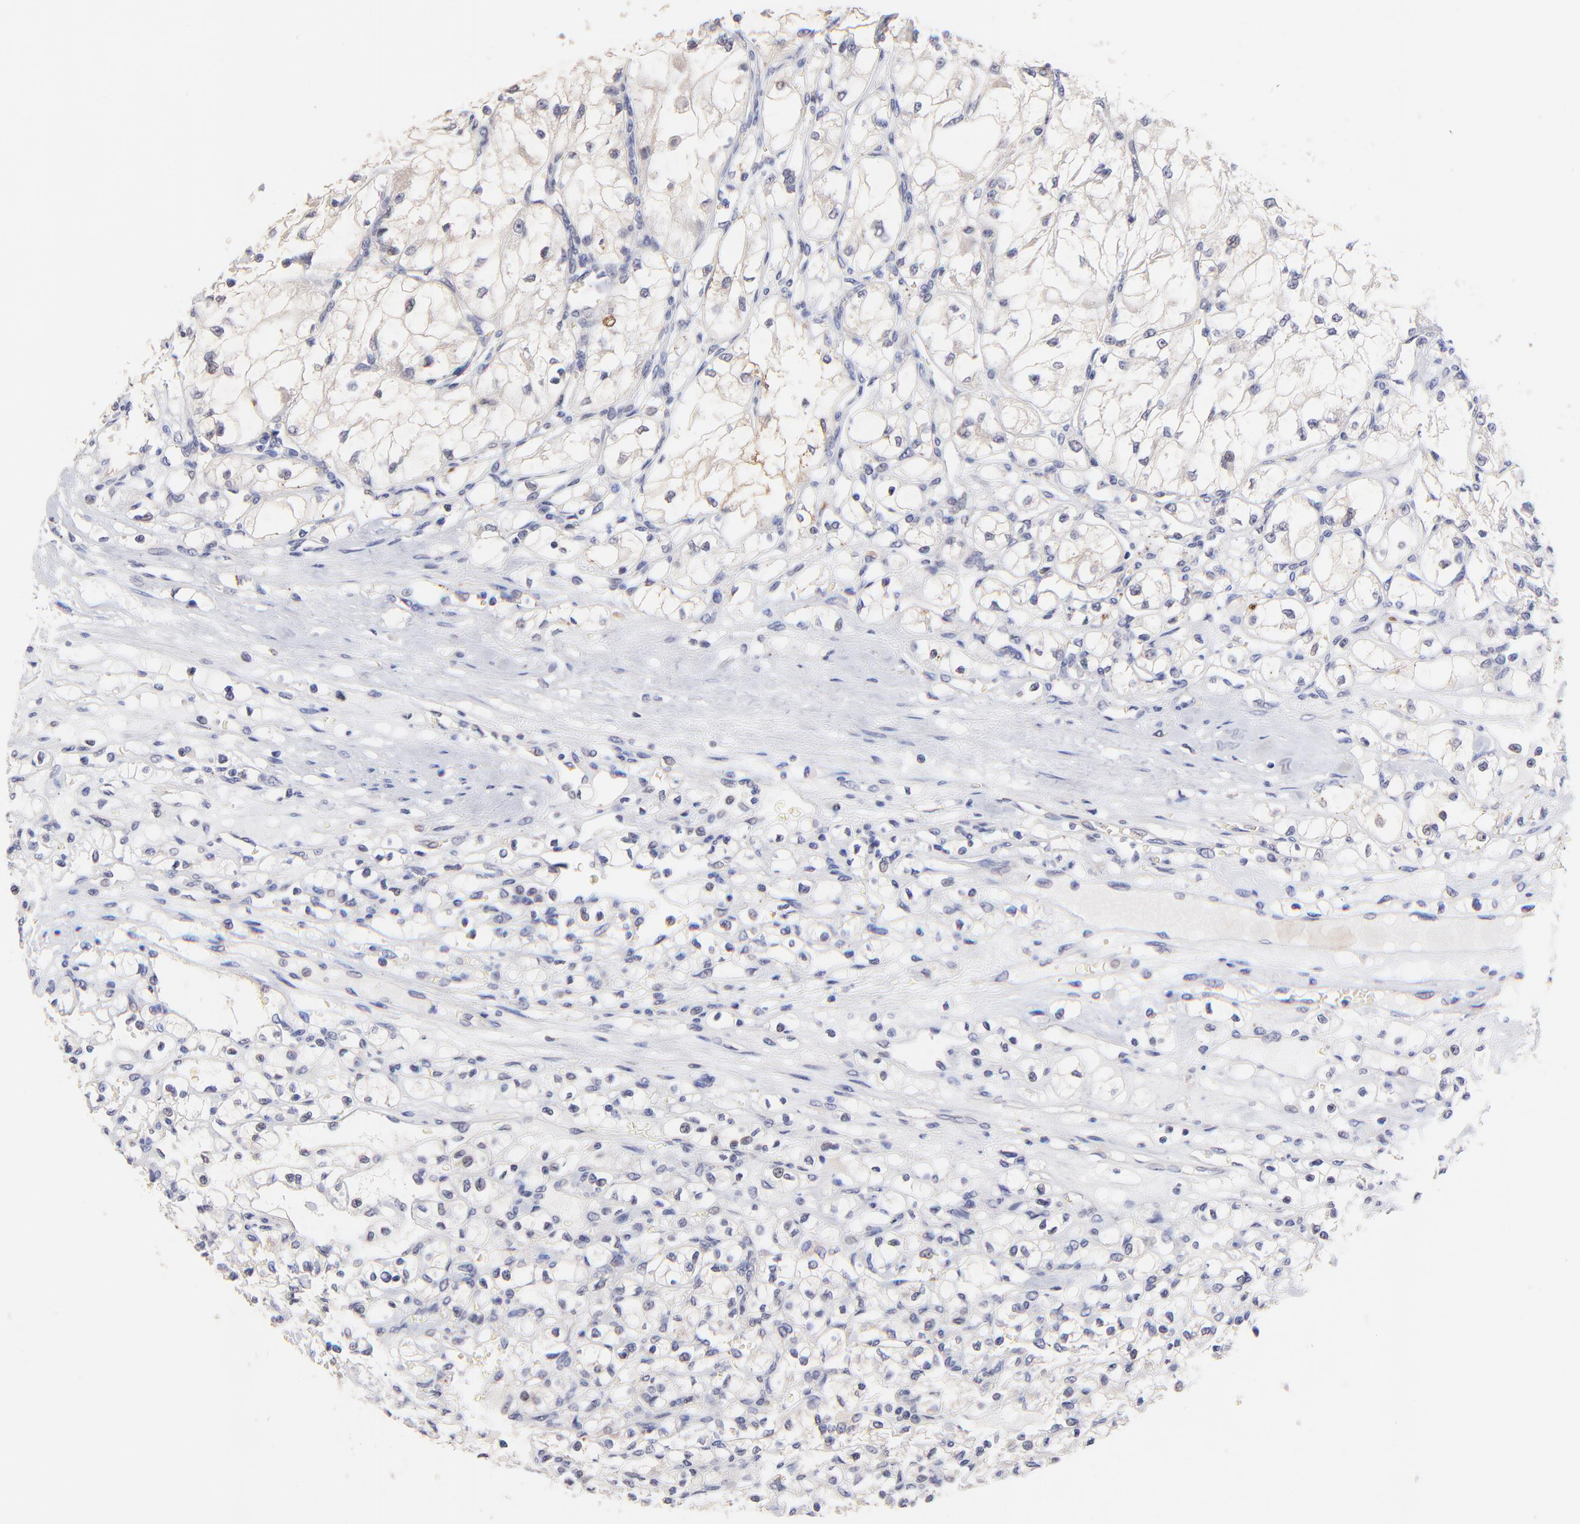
{"staining": {"intensity": "weak", "quantity": ">75%", "location": "cytoplasmic/membranous"}, "tissue": "renal cancer", "cell_type": "Tumor cells", "image_type": "cancer", "snomed": [{"axis": "morphology", "description": "Adenocarcinoma, NOS"}, {"axis": "topography", "description": "Kidney"}], "caption": "Renal adenocarcinoma stained for a protein displays weak cytoplasmic/membranous positivity in tumor cells.", "gene": "ZNF747", "patient": {"sex": "male", "age": 61}}